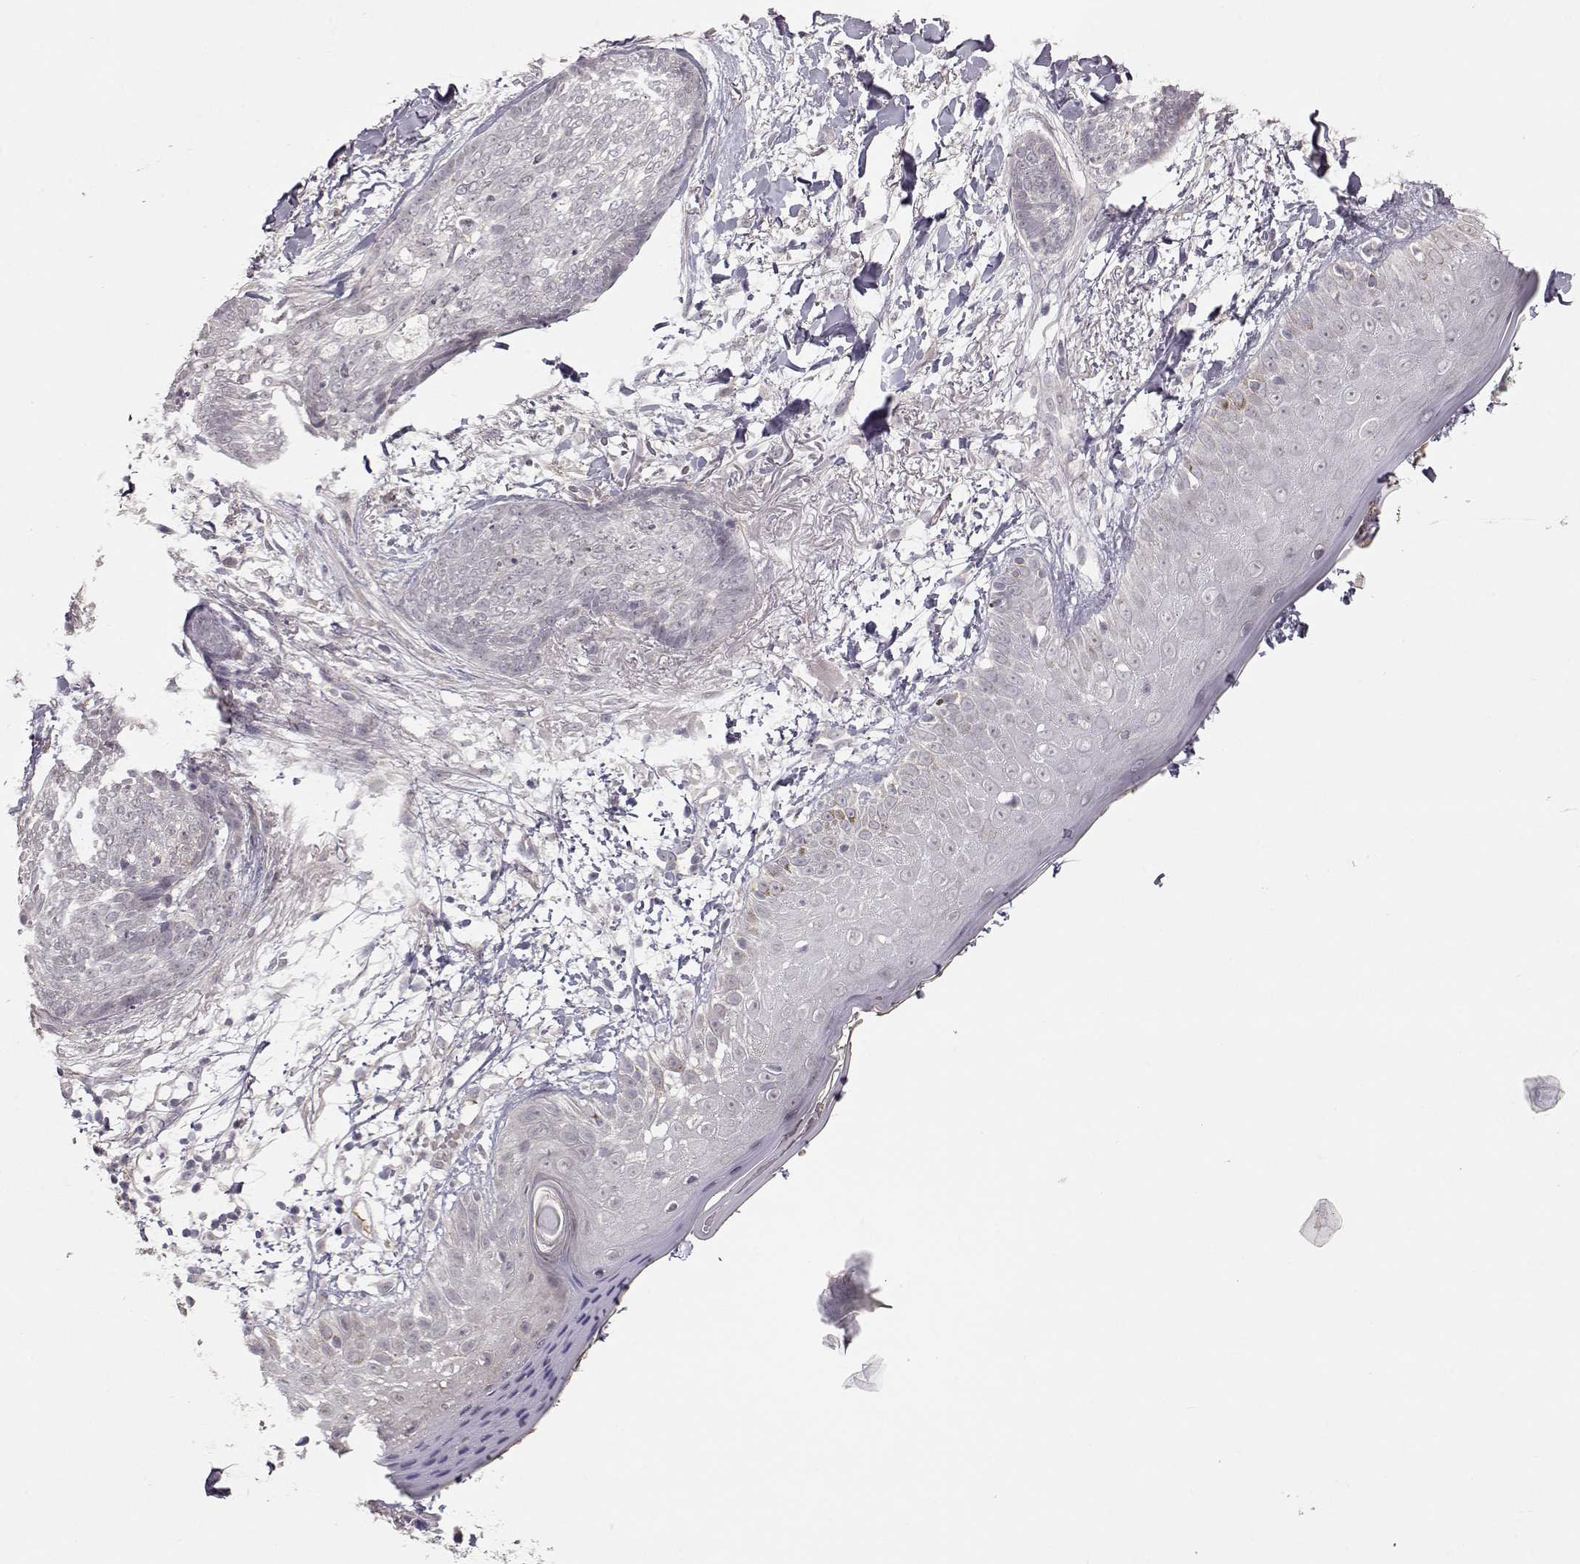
{"staining": {"intensity": "negative", "quantity": "none", "location": "none"}, "tissue": "skin cancer", "cell_type": "Tumor cells", "image_type": "cancer", "snomed": [{"axis": "morphology", "description": "Normal tissue, NOS"}, {"axis": "morphology", "description": "Basal cell carcinoma"}, {"axis": "topography", "description": "Skin"}], "caption": "An image of basal cell carcinoma (skin) stained for a protein displays no brown staining in tumor cells.", "gene": "PNMT", "patient": {"sex": "male", "age": 84}}